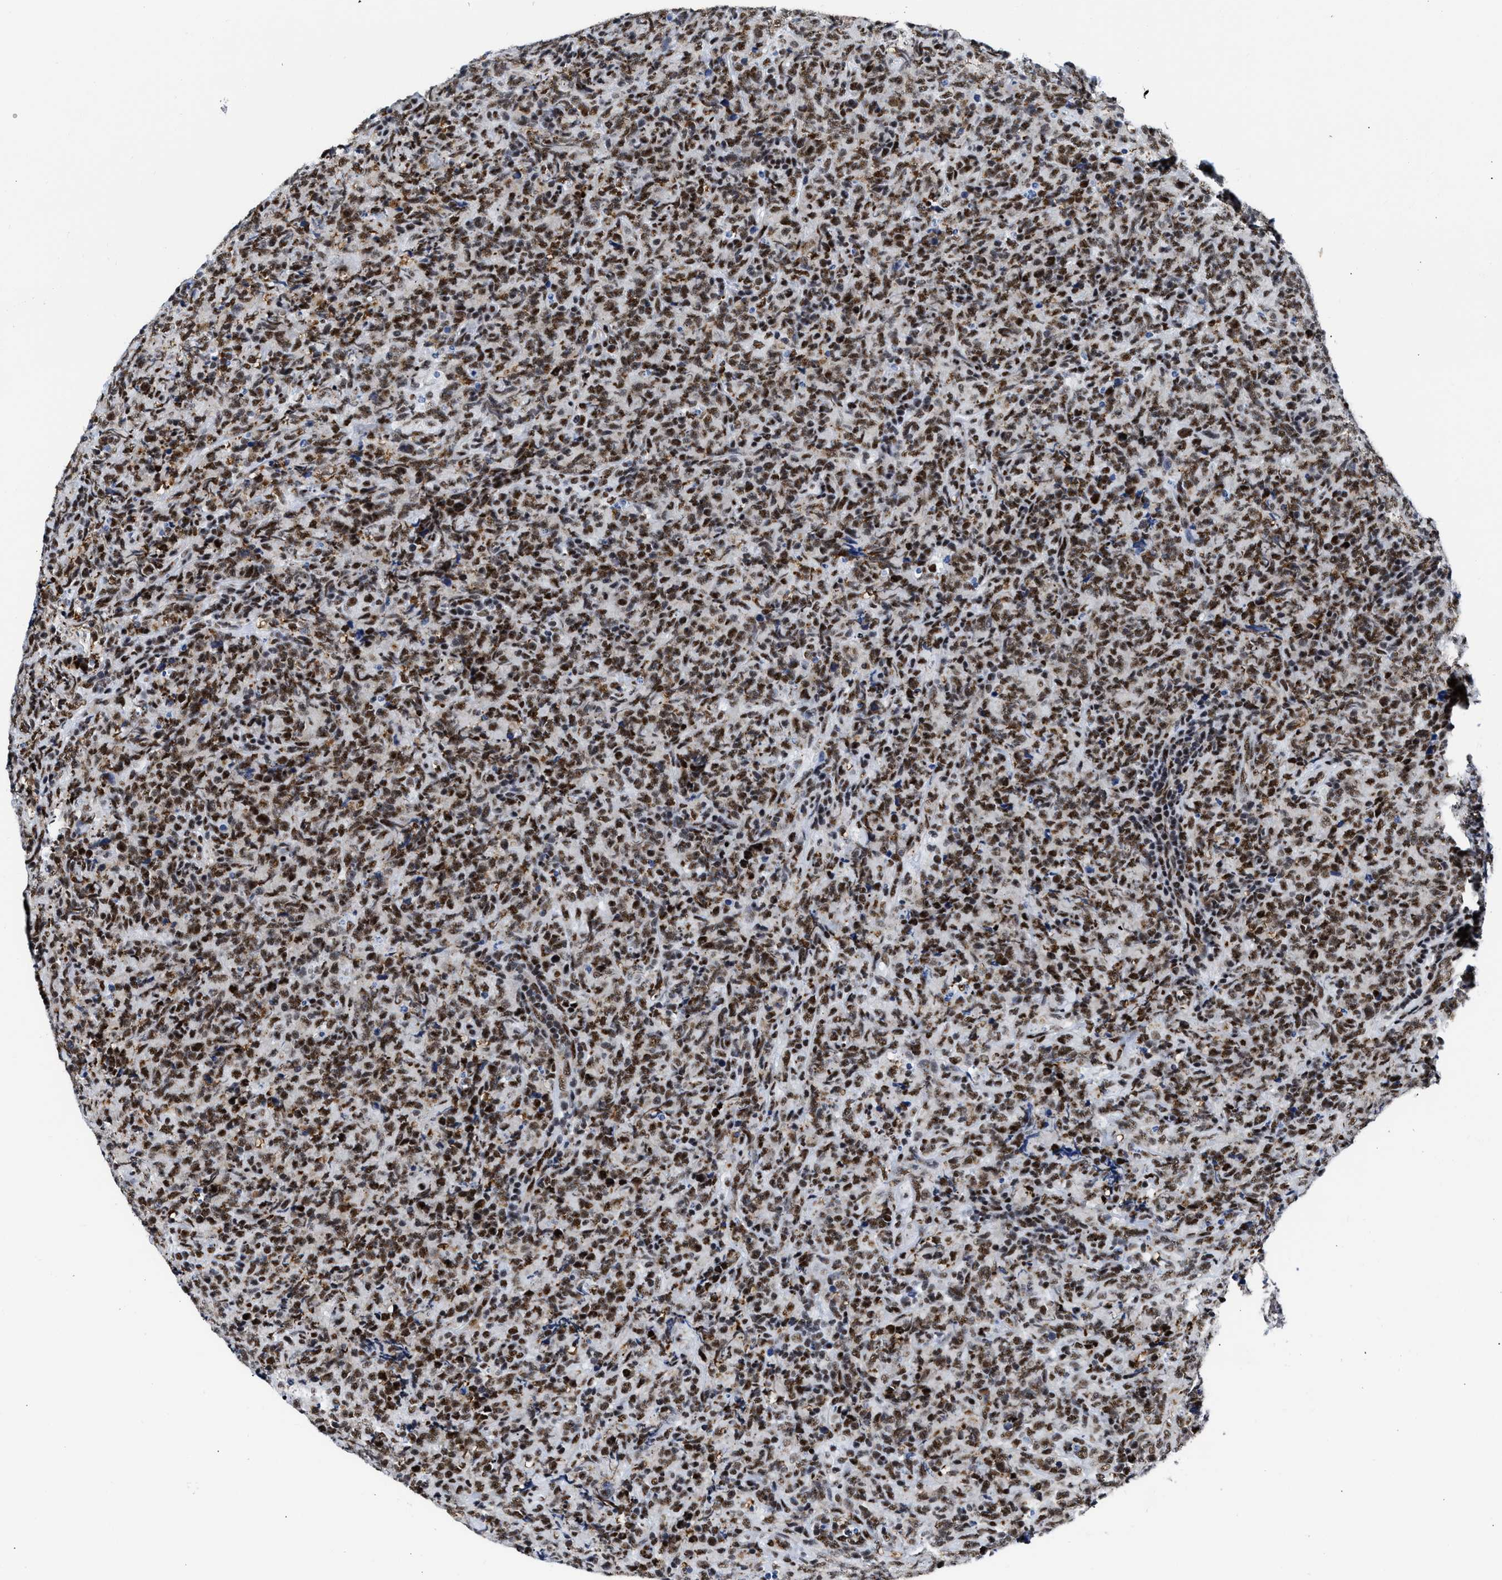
{"staining": {"intensity": "moderate", "quantity": ">75%", "location": "nuclear"}, "tissue": "lymphoma", "cell_type": "Tumor cells", "image_type": "cancer", "snomed": [{"axis": "morphology", "description": "Malignant lymphoma, non-Hodgkin's type, High grade"}, {"axis": "topography", "description": "Tonsil"}], "caption": "High-grade malignant lymphoma, non-Hodgkin's type stained with immunohistochemistry (IHC) demonstrates moderate nuclear expression in about >75% of tumor cells.", "gene": "RBM8A", "patient": {"sex": "female", "age": 36}}